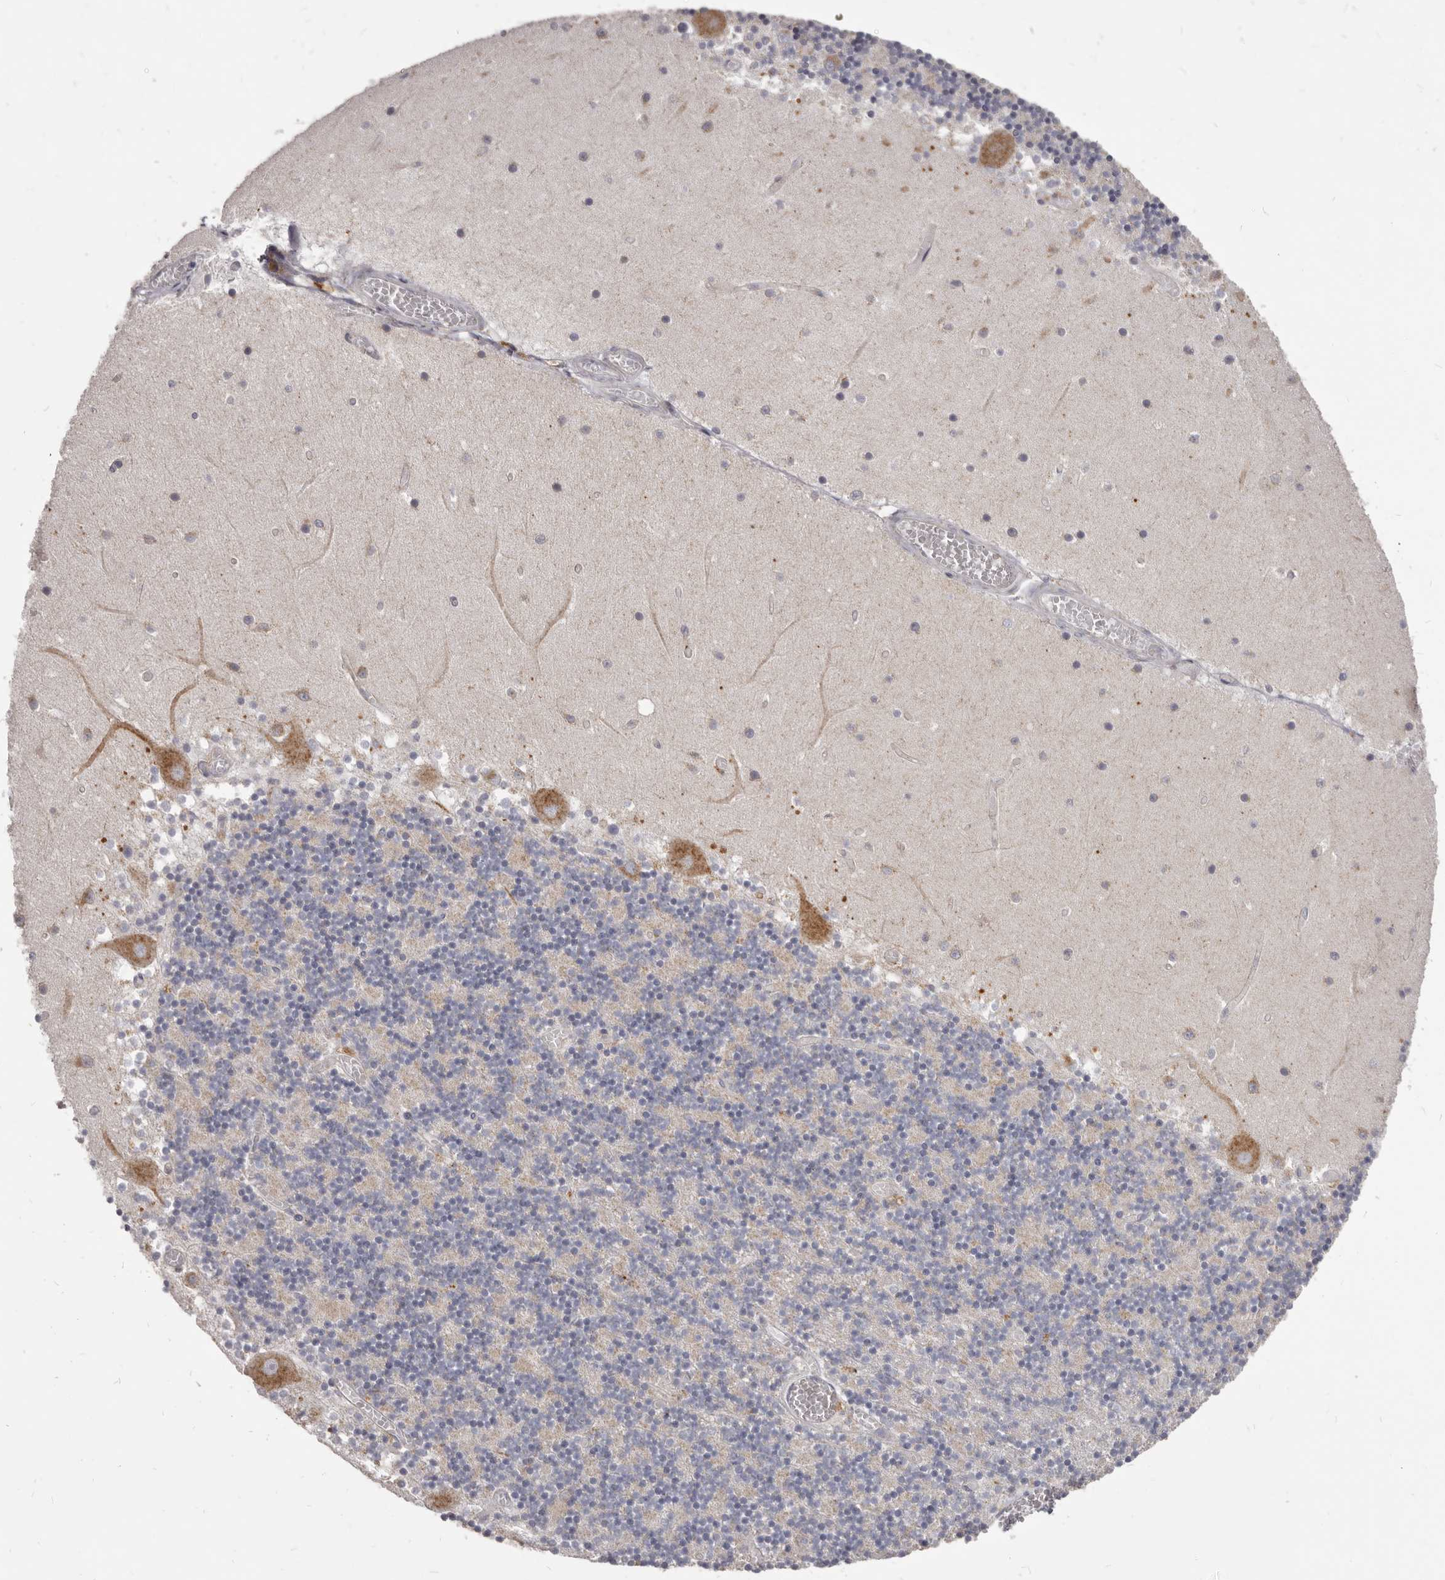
{"staining": {"intensity": "negative", "quantity": "none", "location": "none"}, "tissue": "cerebellum", "cell_type": "Cells in granular layer", "image_type": "normal", "snomed": [{"axis": "morphology", "description": "Normal tissue, NOS"}, {"axis": "topography", "description": "Cerebellum"}], "caption": "An IHC histopathology image of unremarkable cerebellum is shown. There is no staining in cells in granular layer of cerebellum.", "gene": "PI4K2A", "patient": {"sex": "female", "age": 28}}